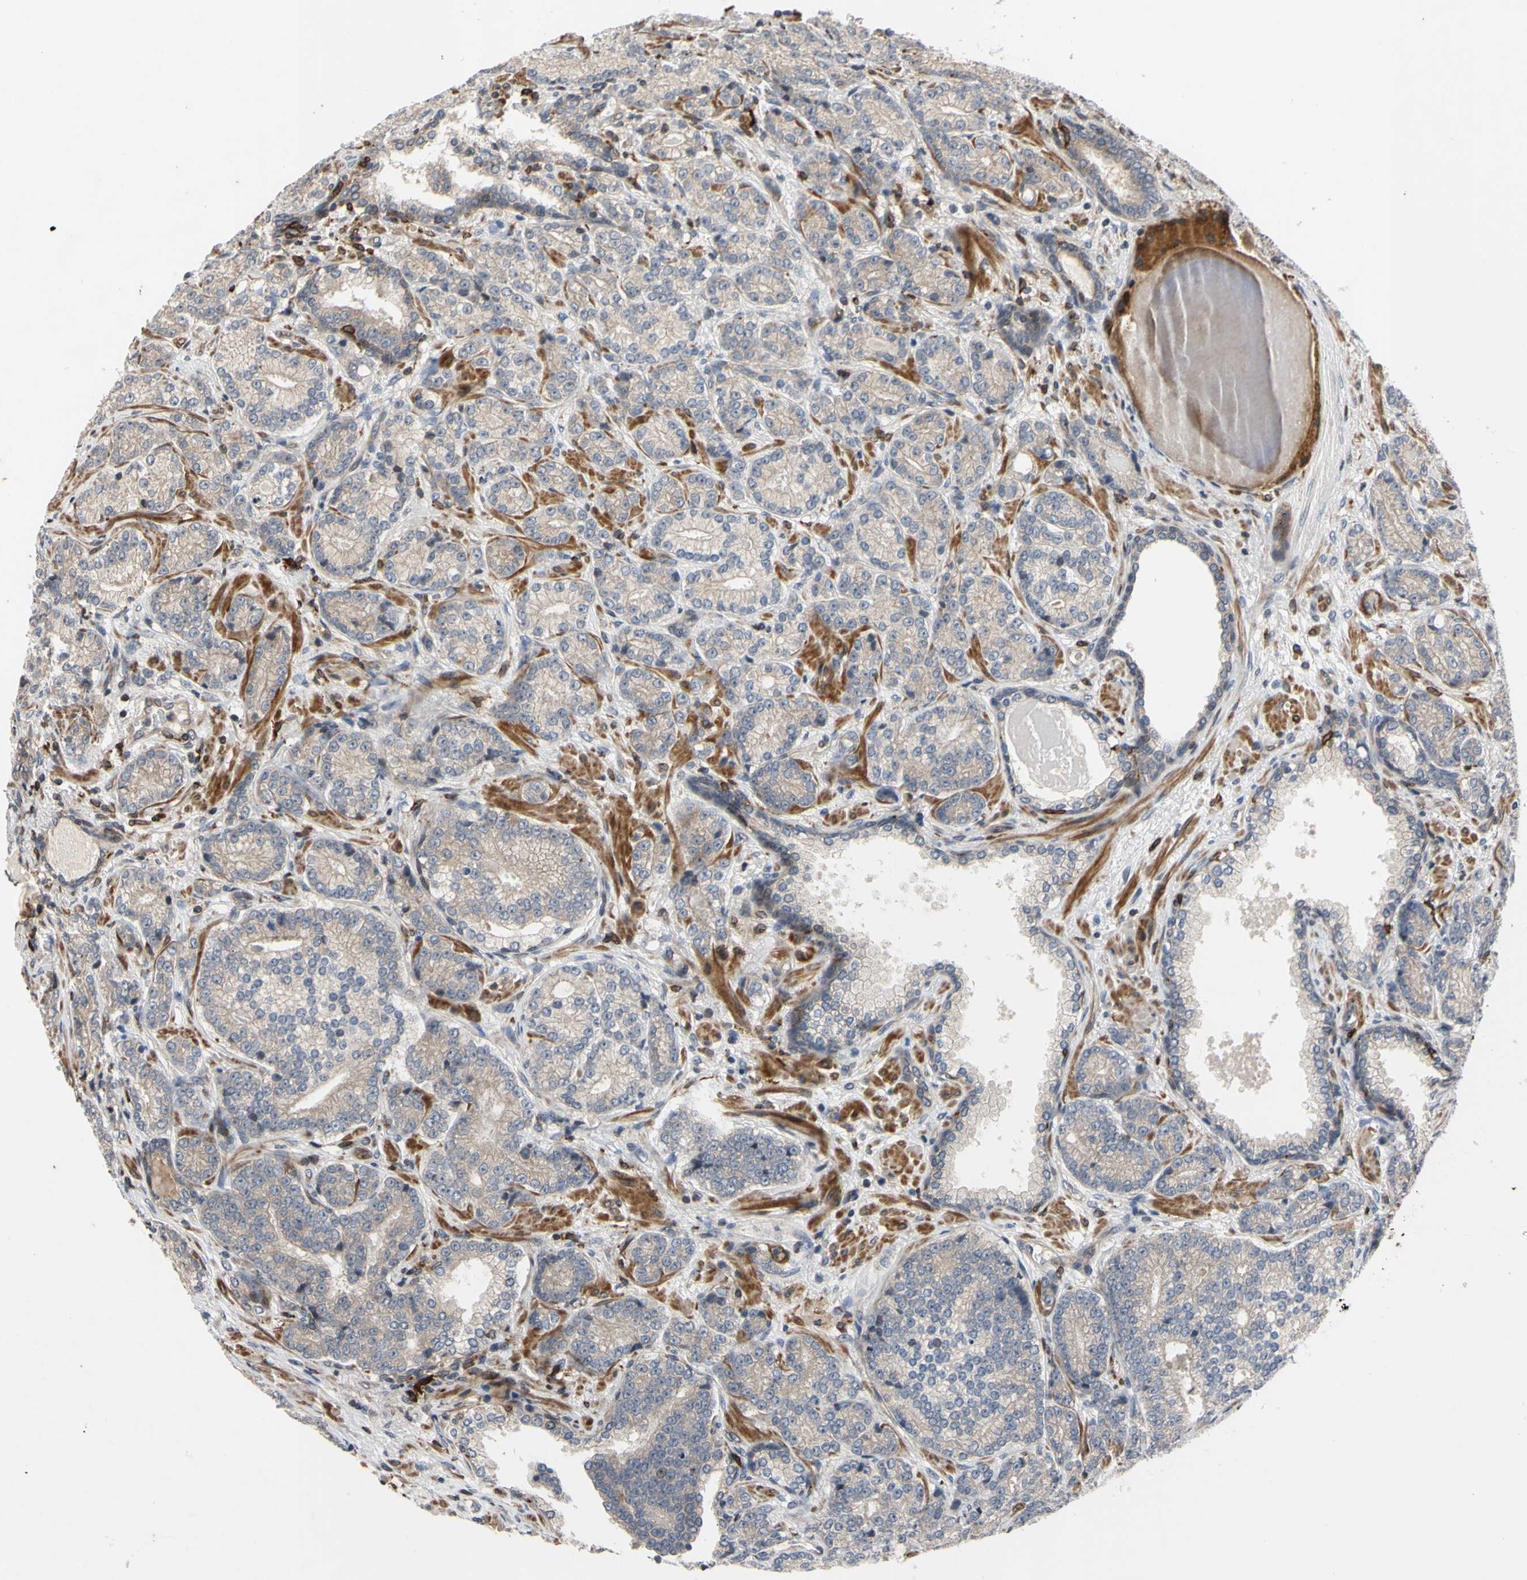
{"staining": {"intensity": "negative", "quantity": "none", "location": "none"}, "tissue": "prostate cancer", "cell_type": "Tumor cells", "image_type": "cancer", "snomed": [{"axis": "morphology", "description": "Adenocarcinoma, High grade"}, {"axis": "topography", "description": "Prostate"}], "caption": "Immunohistochemistry (IHC) photomicrograph of neoplastic tissue: human prostate cancer (adenocarcinoma (high-grade)) stained with DAB (3,3'-diaminobenzidine) displays no significant protein expression in tumor cells. The staining is performed using DAB (3,3'-diaminobenzidine) brown chromogen with nuclei counter-stained in using hematoxylin.", "gene": "PLXNA2", "patient": {"sex": "male", "age": 61}}